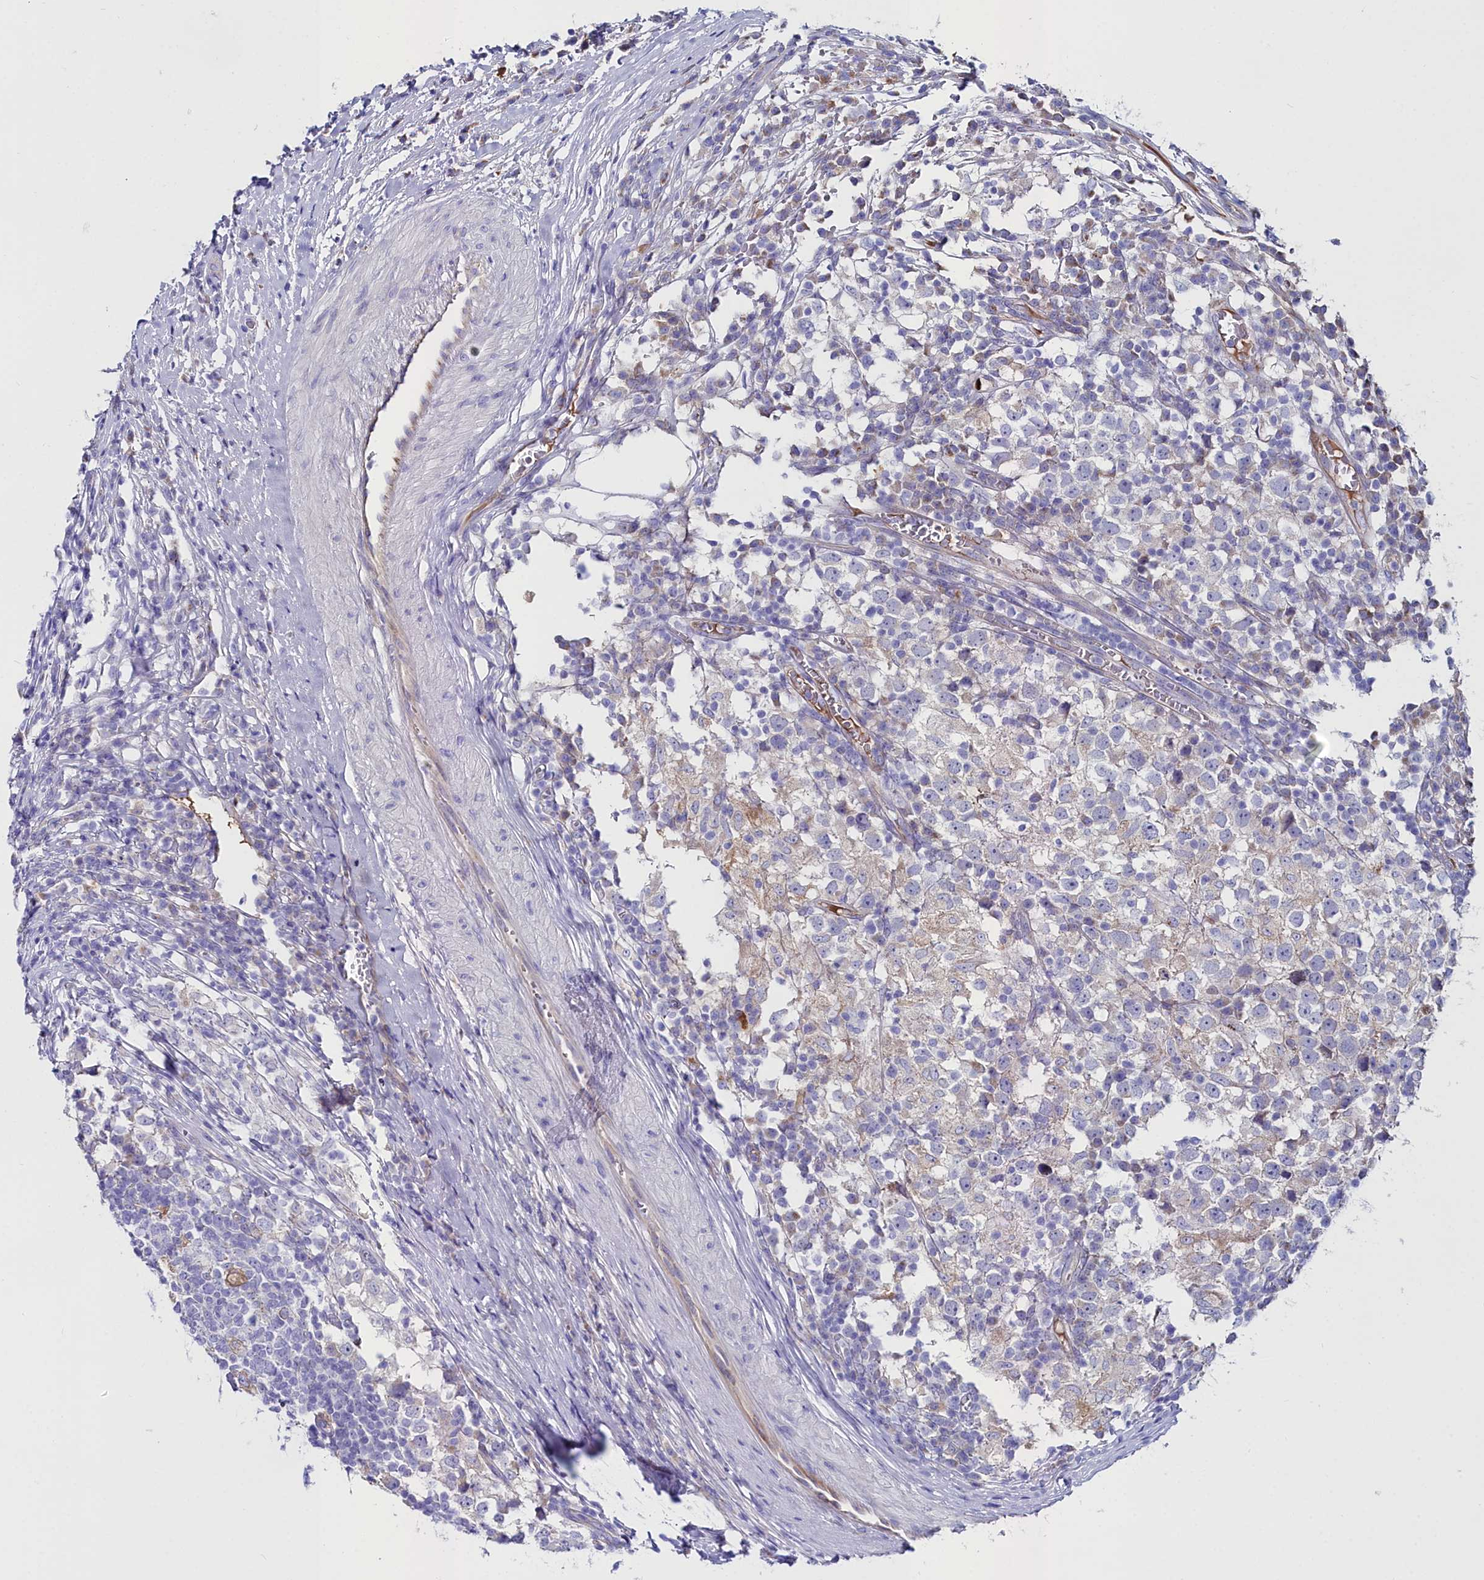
{"staining": {"intensity": "negative", "quantity": "none", "location": "none"}, "tissue": "testis cancer", "cell_type": "Tumor cells", "image_type": "cancer", "snomed": [{"axis": "morphology", "description": "Seminoma, NOS"}, {"axis": "topography", "description": "Testis"}], "caption": "This image is of seminoma (testis) stained with immunohistochemistry to label a protein in brown with the nuclei are counter-stained blue. There is no staining in tumor cells.", "gene": "SLC49A3", "patient": {"sex": "male", "age": 65}}